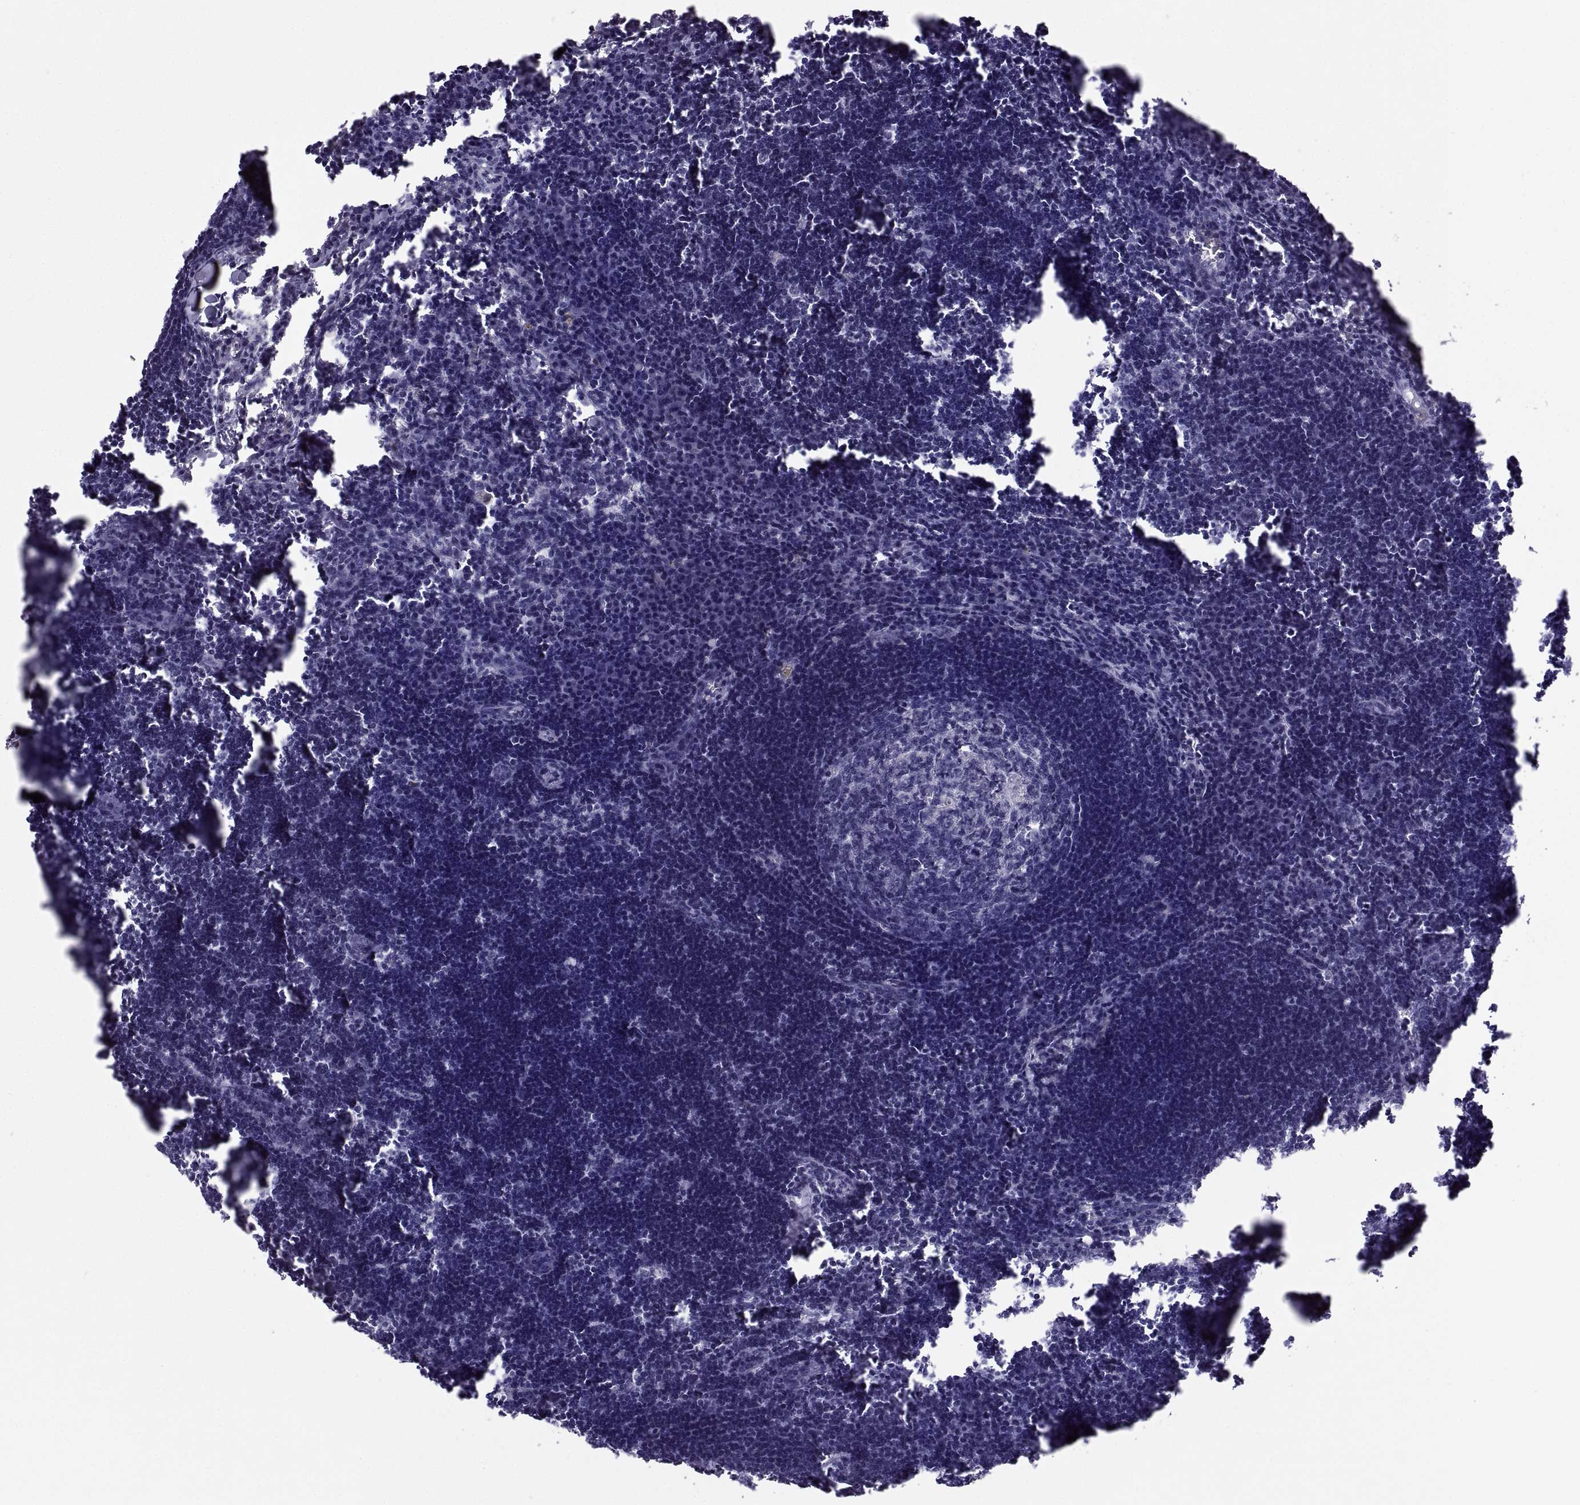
{"staining": {"intensity": "negative", "quantity": "none", "location": "none"}, "tissue": "lymph node", "cell_type": "Germinal center cells", "image_type": "normal", "snomed": [{"axis": "morphology", "description": "Normal tissue, NOS"}, {"axis": "topography", "description": "Lymph node"}], "caption": "This is an immunohistochemistry photomicrograph of unremarkable lymph node. There is no expression in germinal center cells.", "gene": "SOX21", "patient": {"sex": "male", "age": 55}}